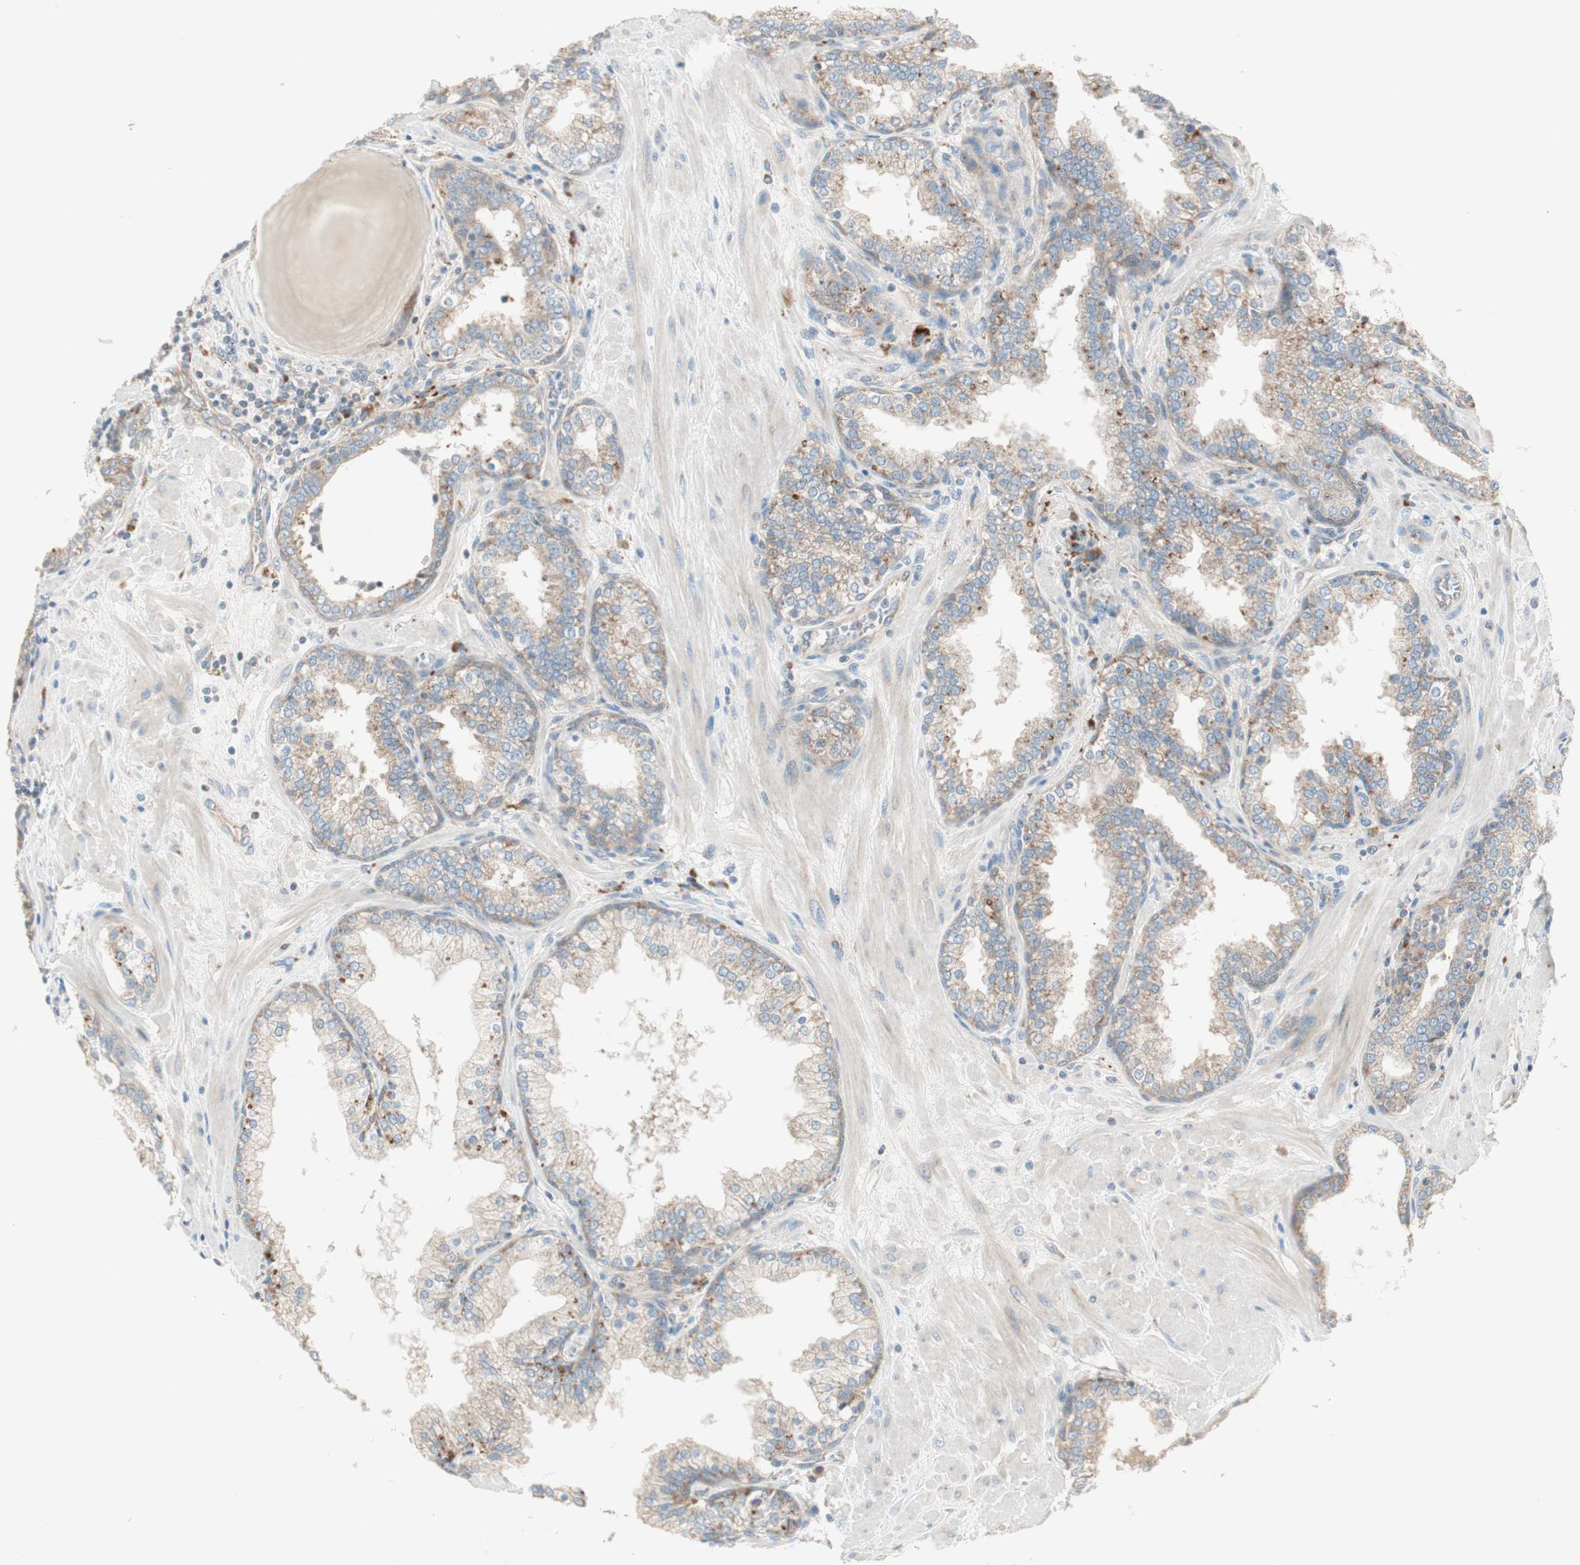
{"staining": {"intensity": "moderate", "quantity": ">75%", "location": "cytoplasmic/membranous"}, "tissue": "prostate", "cell_type": "Glandular cells", "image_type": "normal", "snomed": [{"axis": "morphology", "description": "Normal tissue, NOS"}, {"axis": "topography", "description": "Prostate"}], "caption": "Normal prostate shows moderate cytoplasmic/membranous expression in about >75% of glandular cells, visualized by immunohistochemistry.", "gene": "RPL23", "patient": {"sex": "male", "age": 51}}